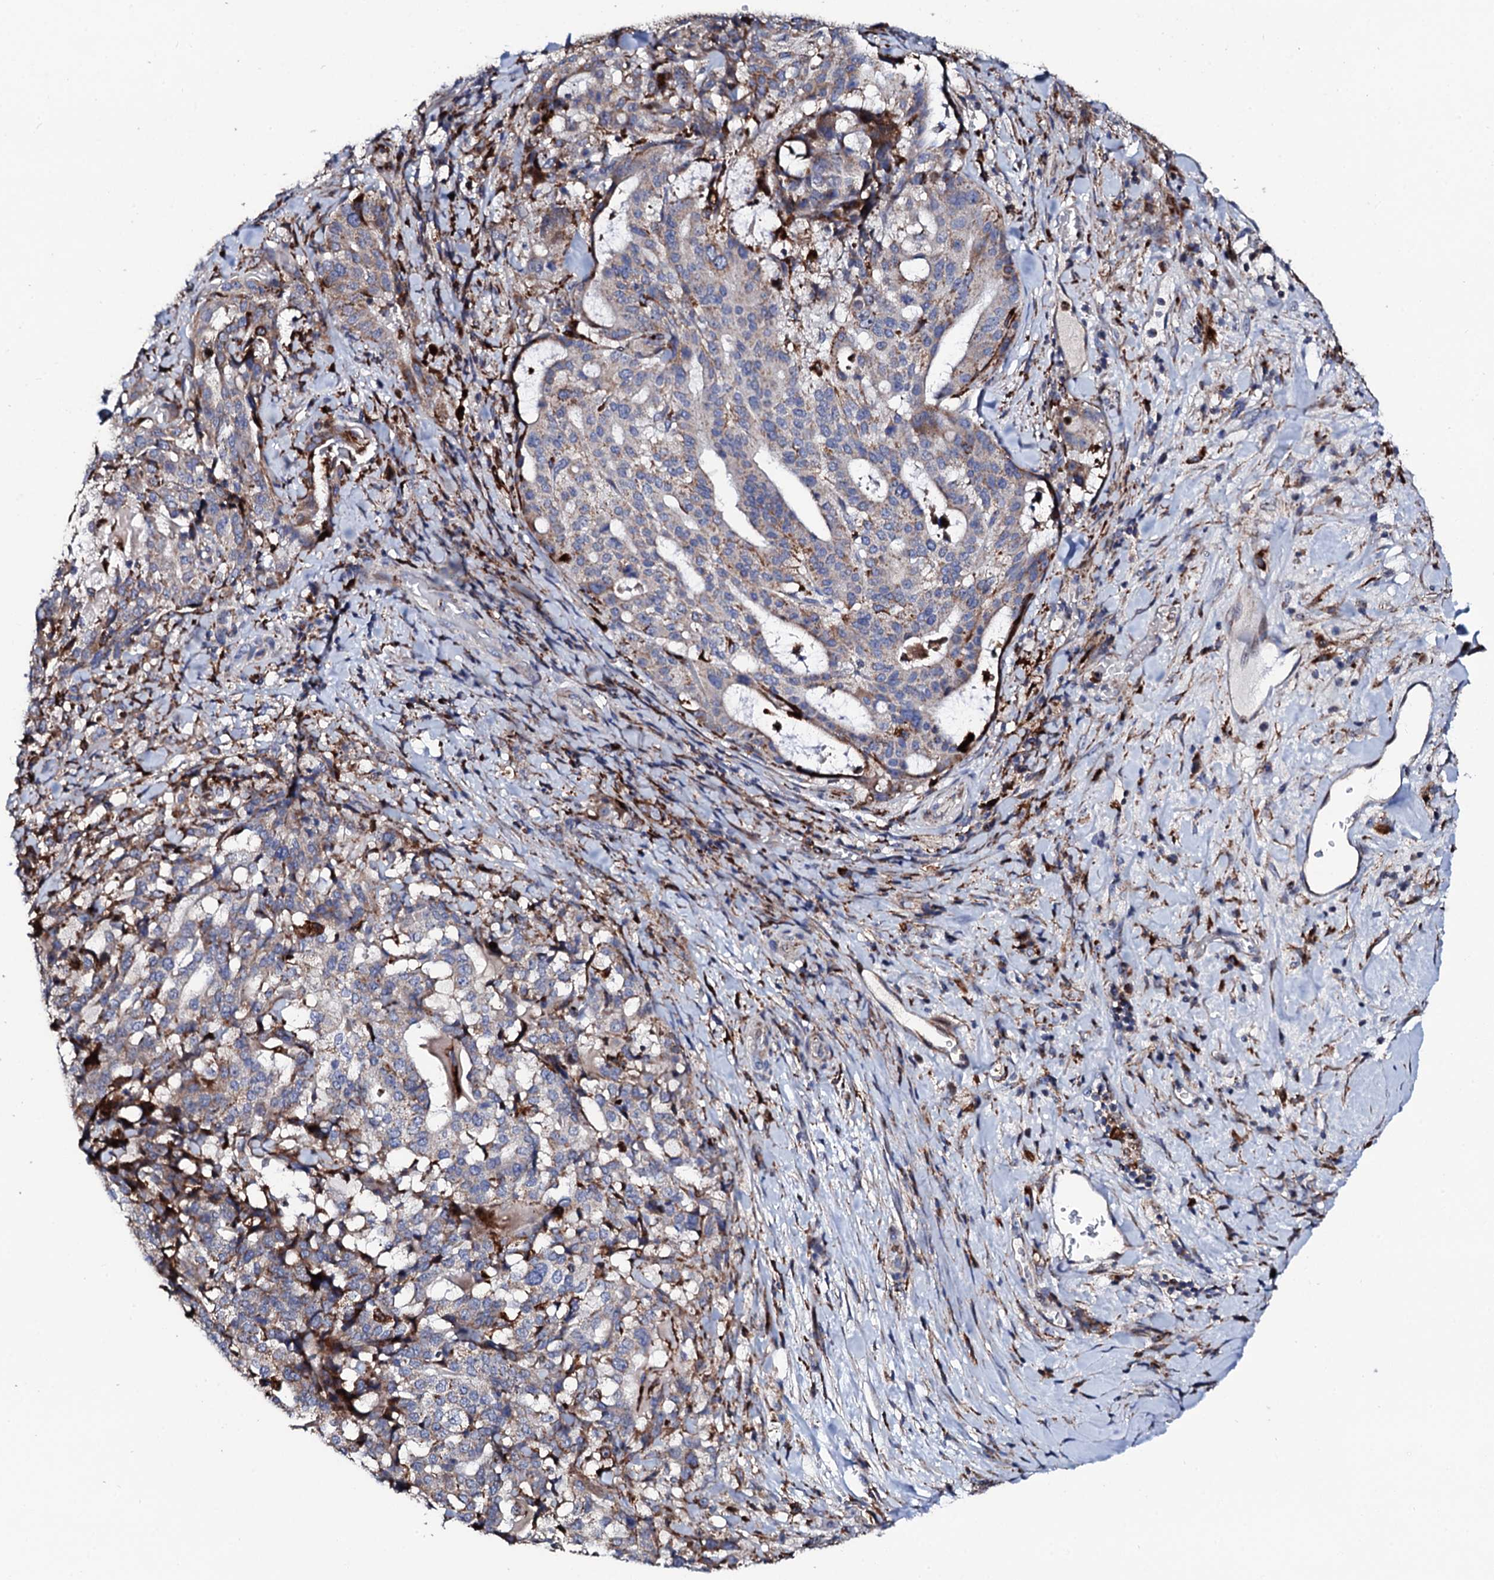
{"staining": {"intensity": "strong", "quantity": "25%-75%", "location": "cytoplasmic/membranous"}, "tissue": "stomach cancer", "cell_type": "Tumor cells", "image_type": "cancer", "snomed": [{"axis": "morphology", "description": "Adenocarcinoma, NOS"}, {"axis": "topography", "description": "Stomach"}], "caption": "The image displays immunohistochemical staining of stomach cancer (adenocarcinoma). There is strong cytoplasmic/membranous staining is present in approximately 25%-75% of tumor cells.", "gene": "TCIRG1", "patient": {"sex": "male", "age": 48}}